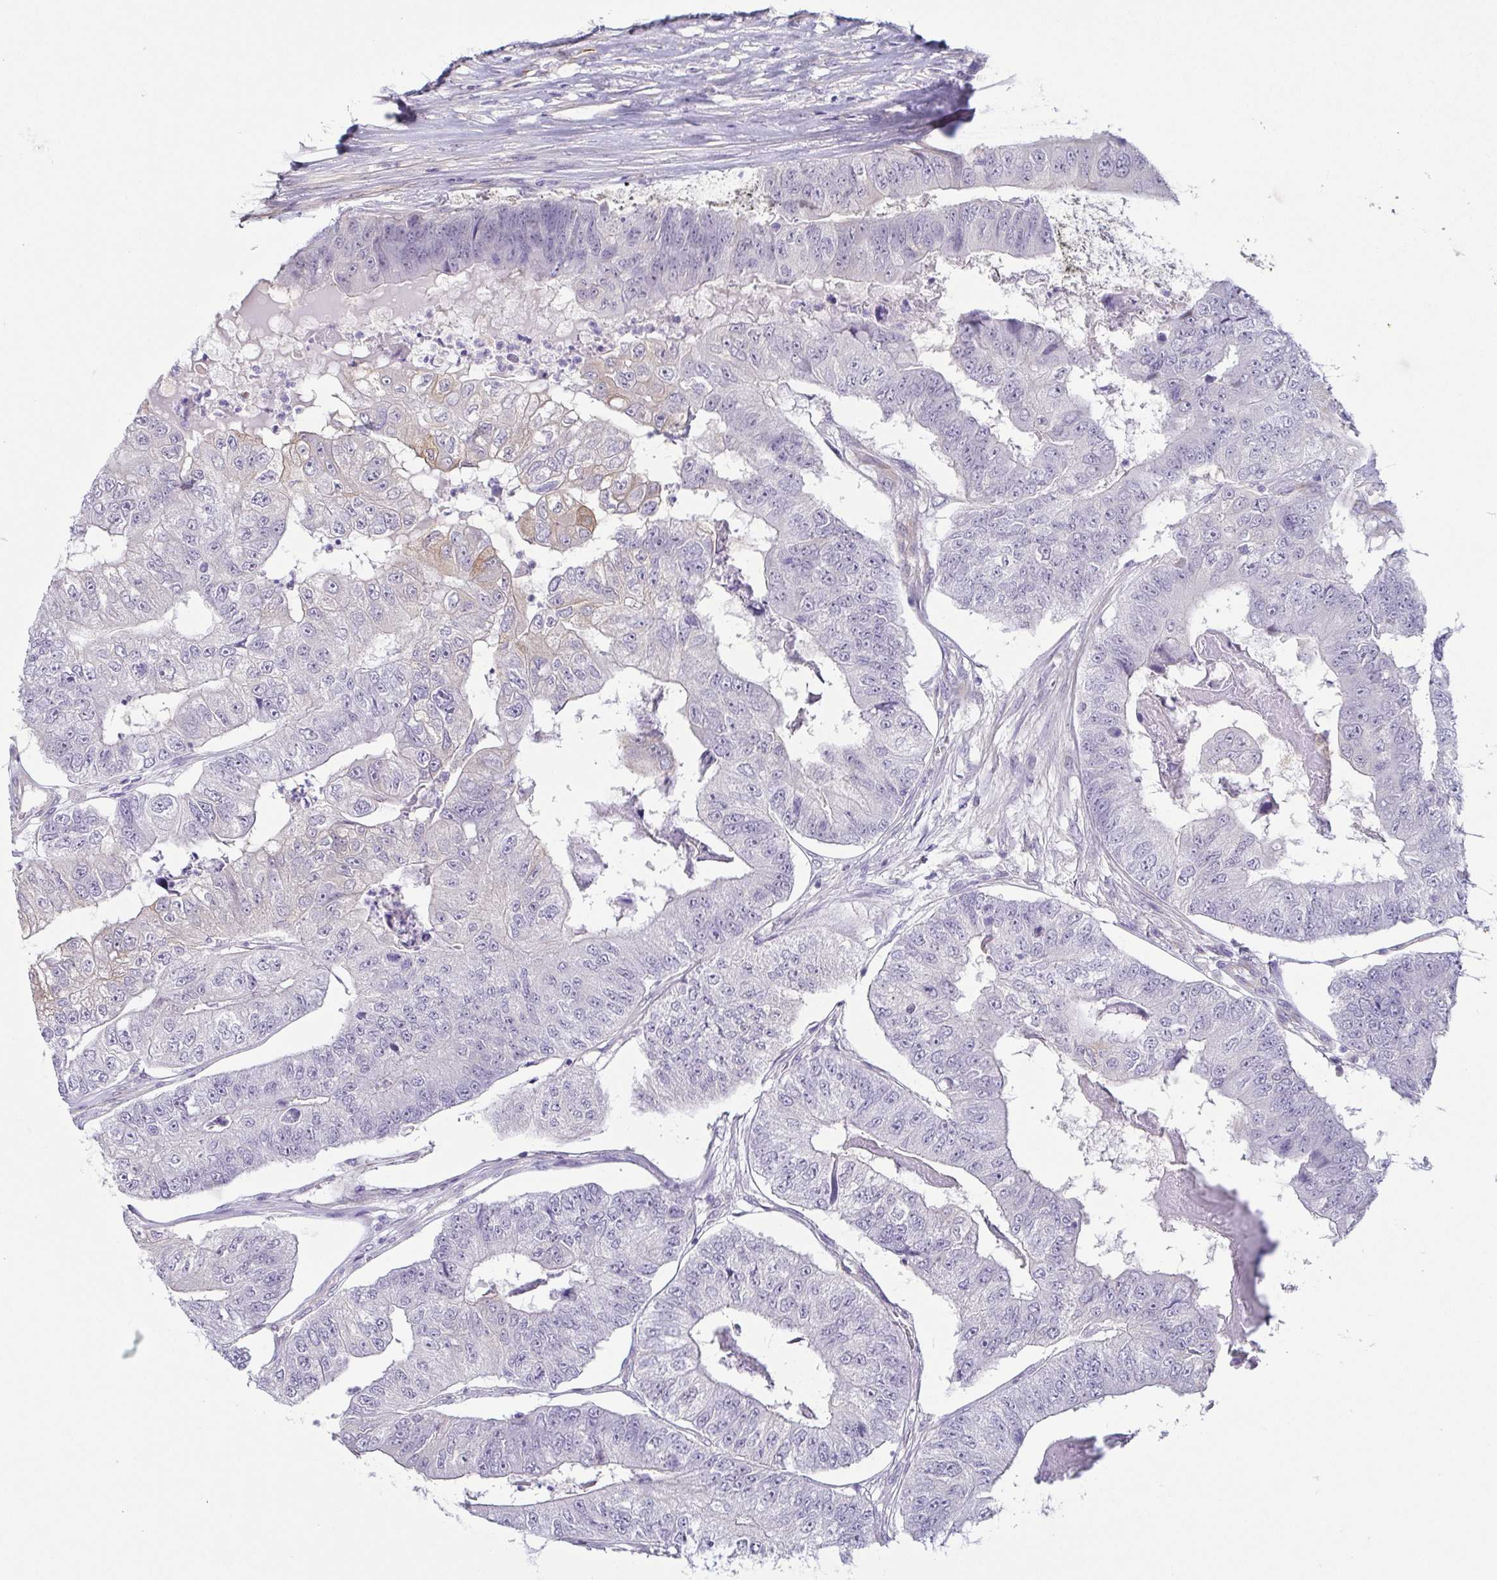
{"staining": {"intensity": "negative", "quantity": "none", "location": "none"}, "tissue": "colorectal cancer", "cell_type": "Tumor cells", "image_type": "cancer", "snomed": [{"axis": "morphology", "description": "Adenocarcinoma, NOS"}, {"axis": "topography", "description": "Colon"}], "caption": "Immunohistochemical staining of colorectal cancer displays no significant expression in tumor cells. The staining was performed using DAB (3,3'-diaminobenzidine) to visualize the protein expression in brown, while the nuclei were stained in blue with hematoxylin (Magnification: 20x).", "gene": "COL17A1", "patient": {"sex": "female", "age": 67}}